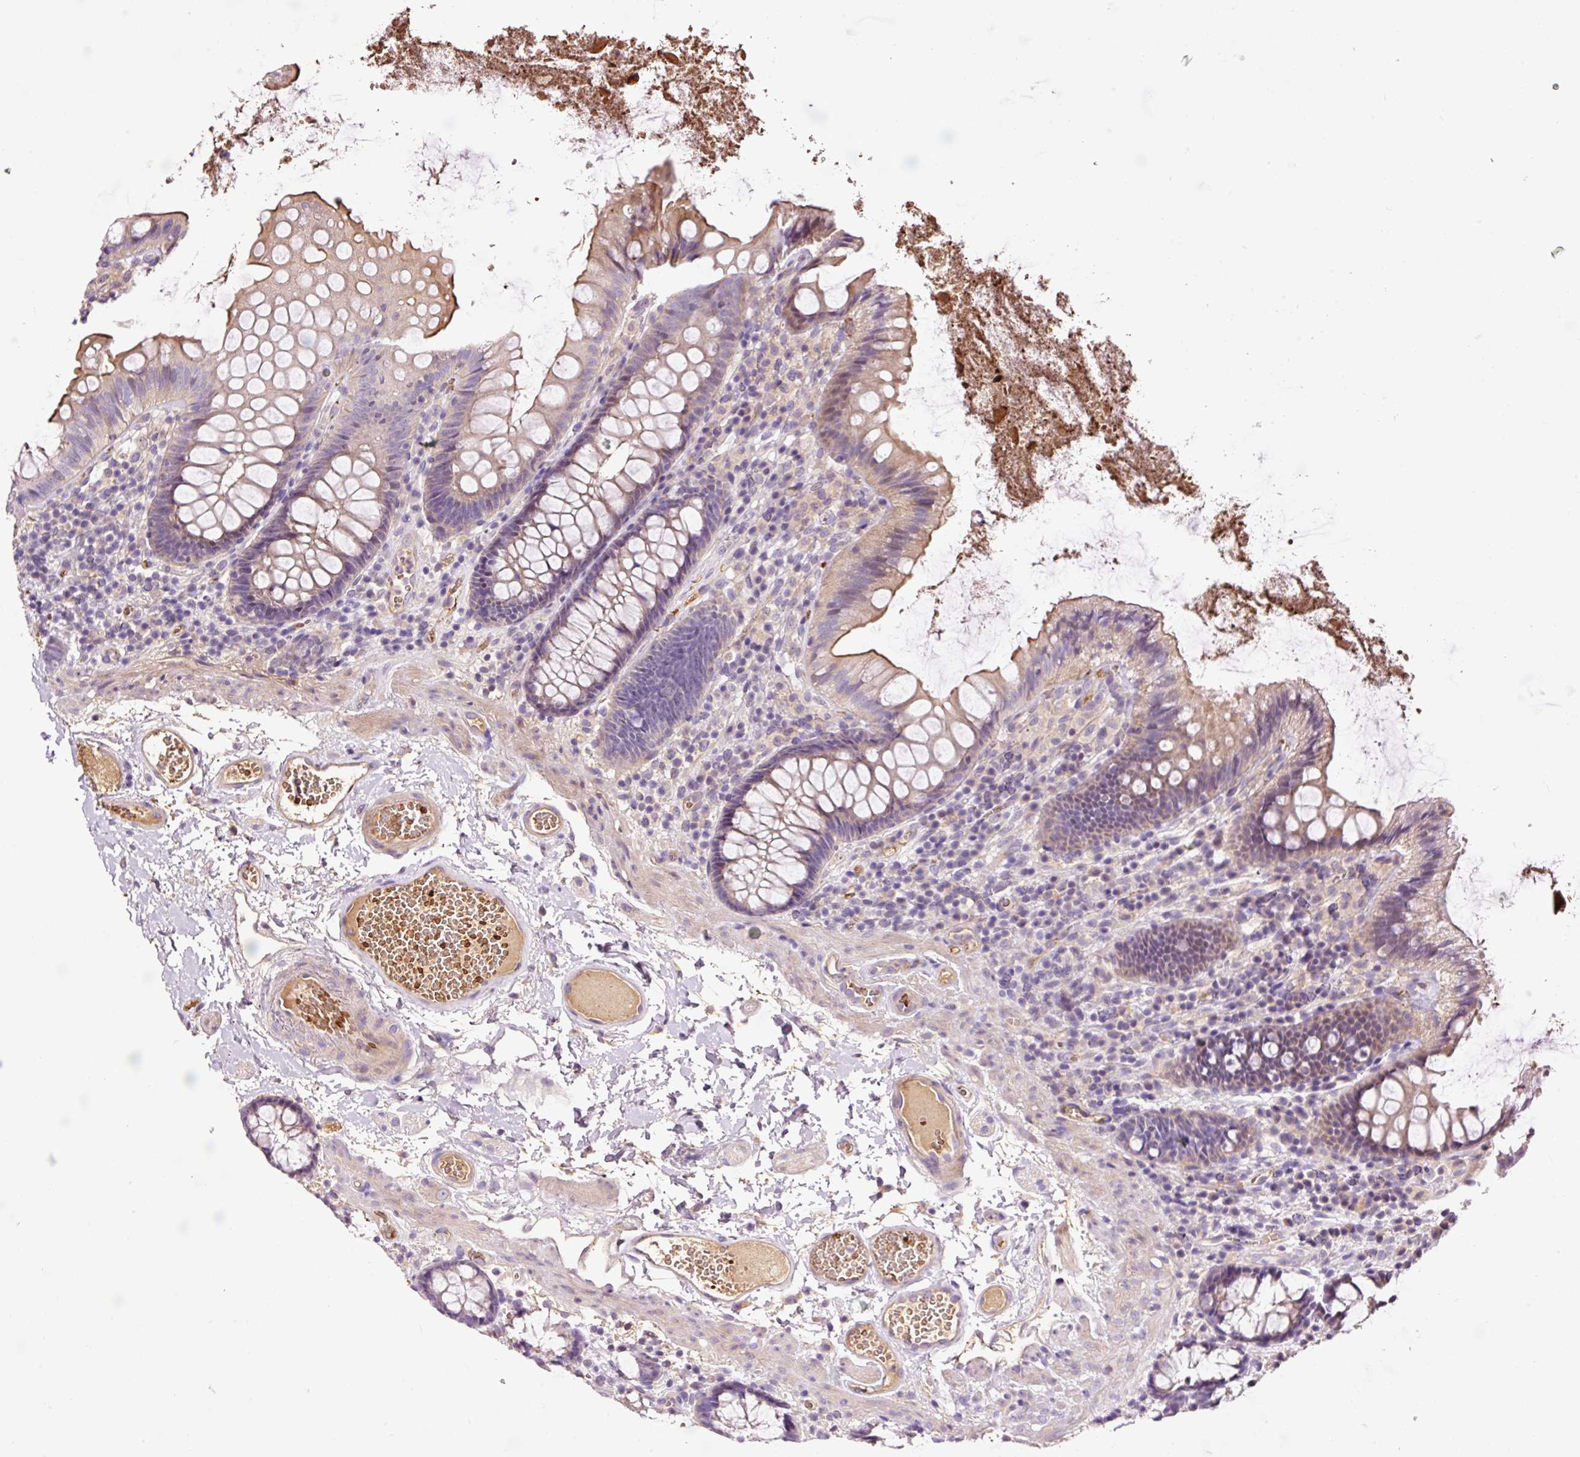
{"staining": {"intensity": "weak", "quantity": "25%-75%", "location": "cytoplasmic/membranous"}, "tissue": "colon", "cell_type": "Endothelial cells", "image_type": "normal", "snomed": [{"axis": "morphology", "description": "Normal tissue, NOS"}, {"axis": "topography", "description": "Colon"}], "caption": "A high-resolution micrograph shows IHC staining of unremarkable colon, which shows weak cytoplasmic/membranous positivity in about 25%-75% of endothelial cells. Ihc stains the protein in brown and the nuclei are stained blue.", "gene": "TMEM235", "patient": {"sex": "male", "age": 84}}